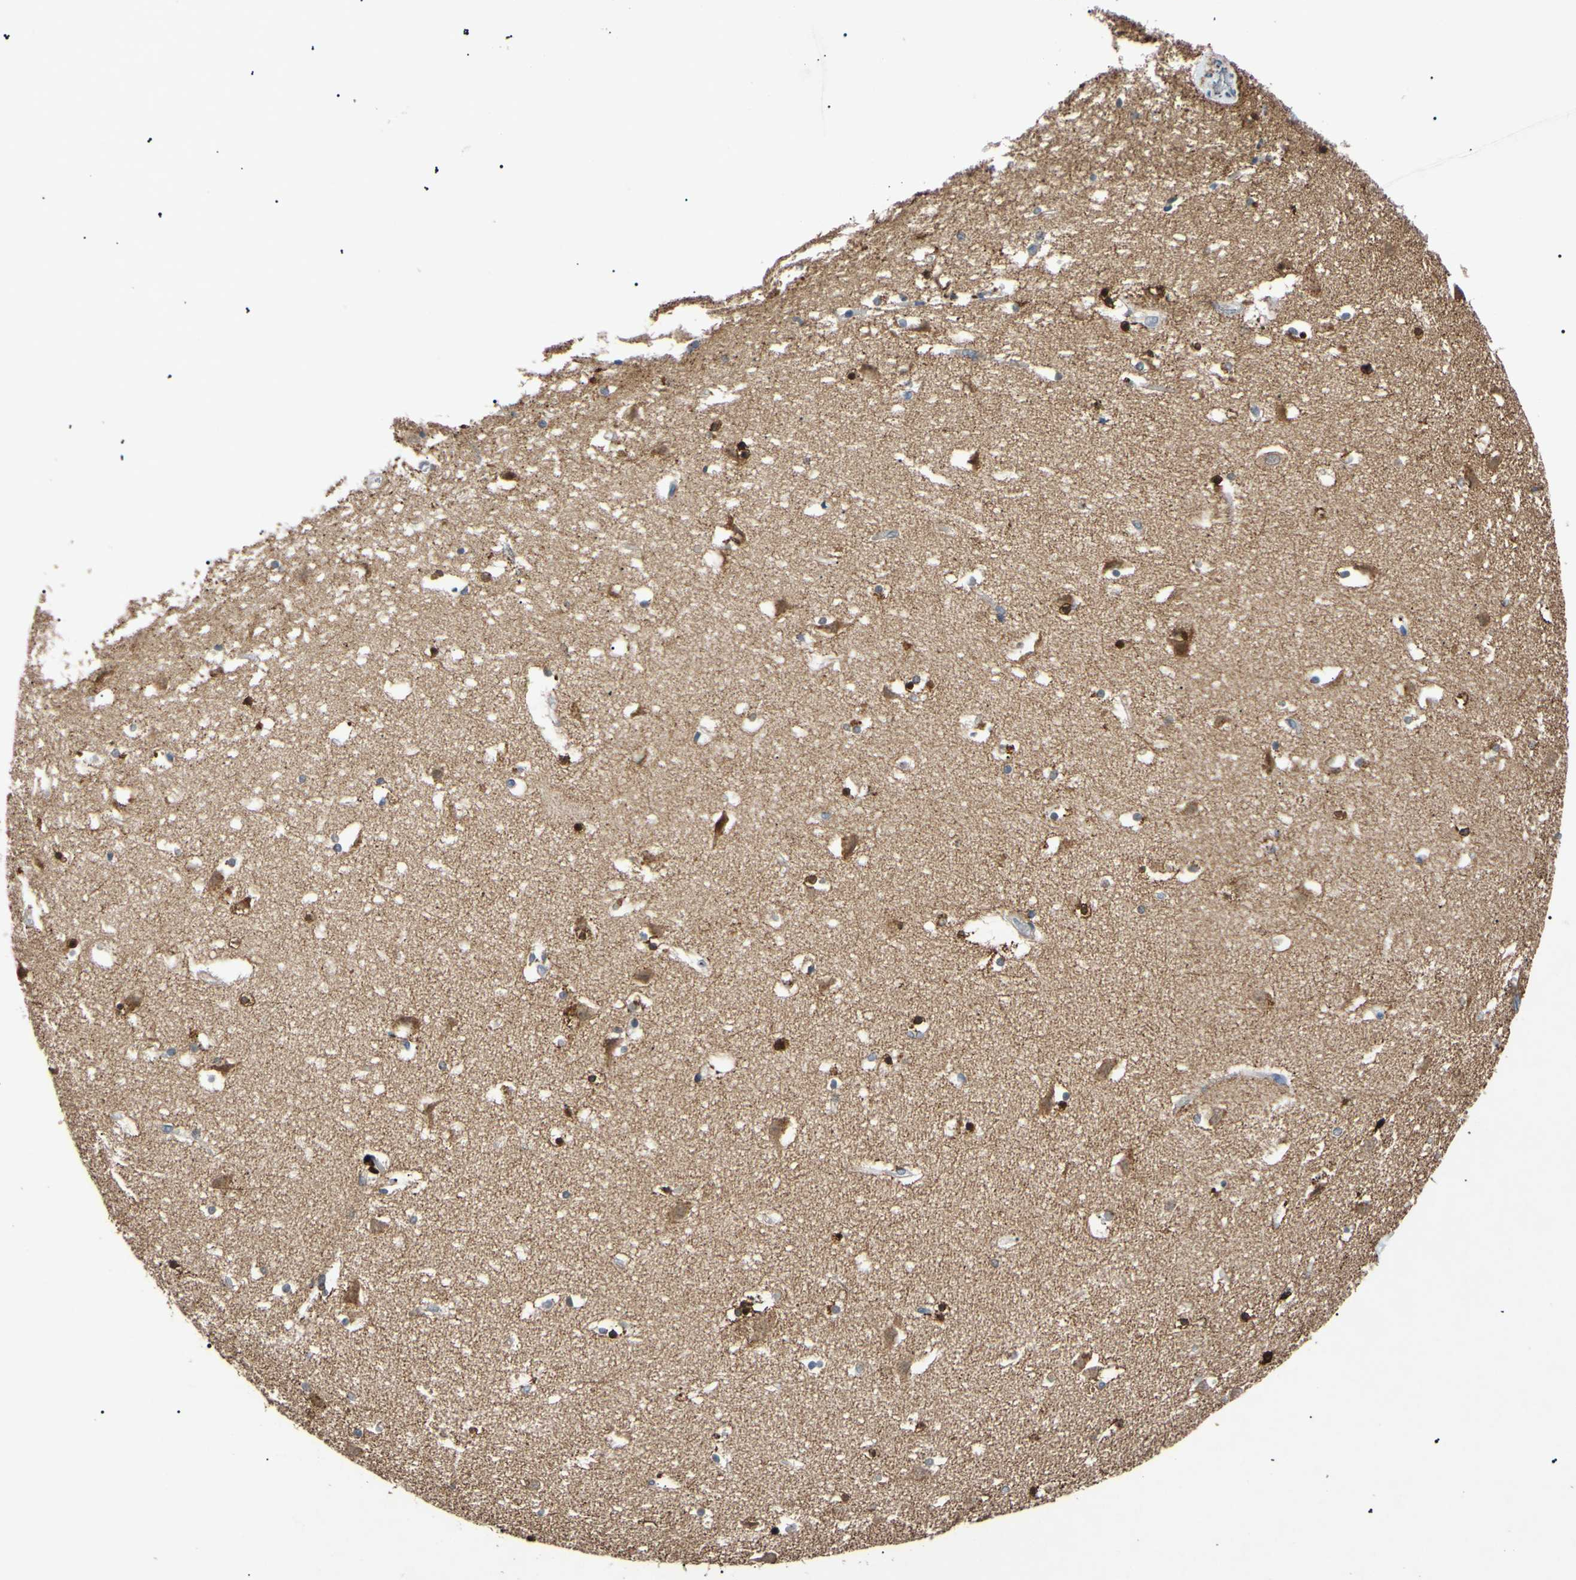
{"staining": {"intensity": "moderate", "quantity": "25%-75%", "location": "cytoplasmic/membranous"}, "tissue": "caudate", "cell_type": "Glial cells", "image_type": "normal", "snomed": [{"axis": "morphology", "description": "Normal tissue, NOS"}, {"axis": "topography", "description": "Lateral ventricle wall"}], "caption": "Protein analysis of benign caudate demonstrates moderate cytoplasmic/membranous expression in approximately 25%-75% of glial cells. The protein is stained brown, and the nuclei are stained in blue (DAB IHC with brightfield microscopy, high magnification).", "gene": "TUBB4A", "patient": {"sex": "male", "age": 45}}